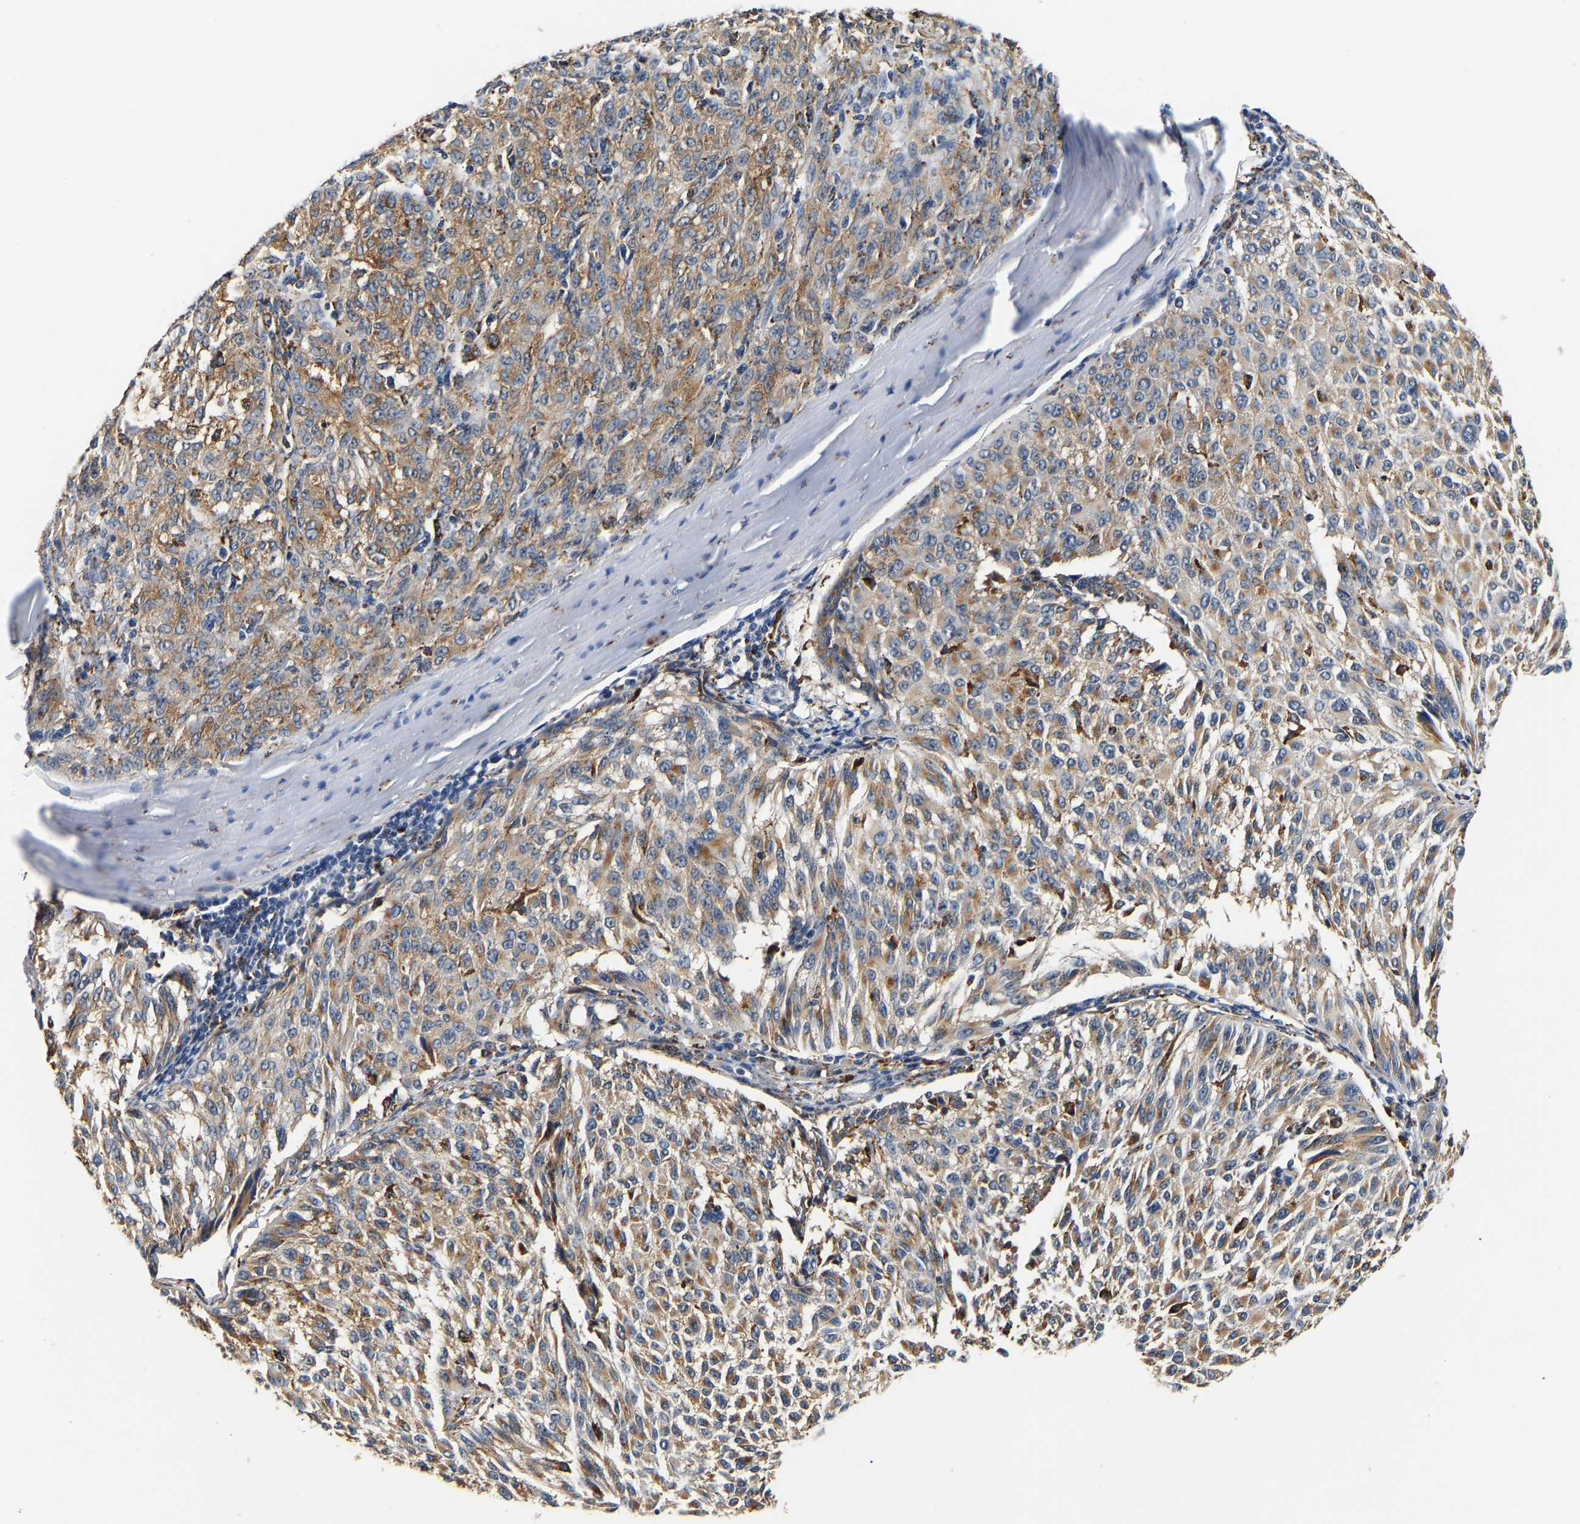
{"staining": {"intensity": "moderate", "quantity": "25%-75%", "location": "cytoplasmic/membranous"}, "tissue": "melanoma", "cell_type": "Tumor cells", "image_type": "cancer", "snomed": [{"axis": "morphology", "description": "Malignant melanoma, NOS"}, {"axis": "topography", "description": "Skin"}], "caption": "An image of malignant melanoma stained for a protein reveals moderate cytoplasmic/membranous brown staining in tumor cells.", "gene": "SMU1", "patient": {"sex": "female", "age": 72}}